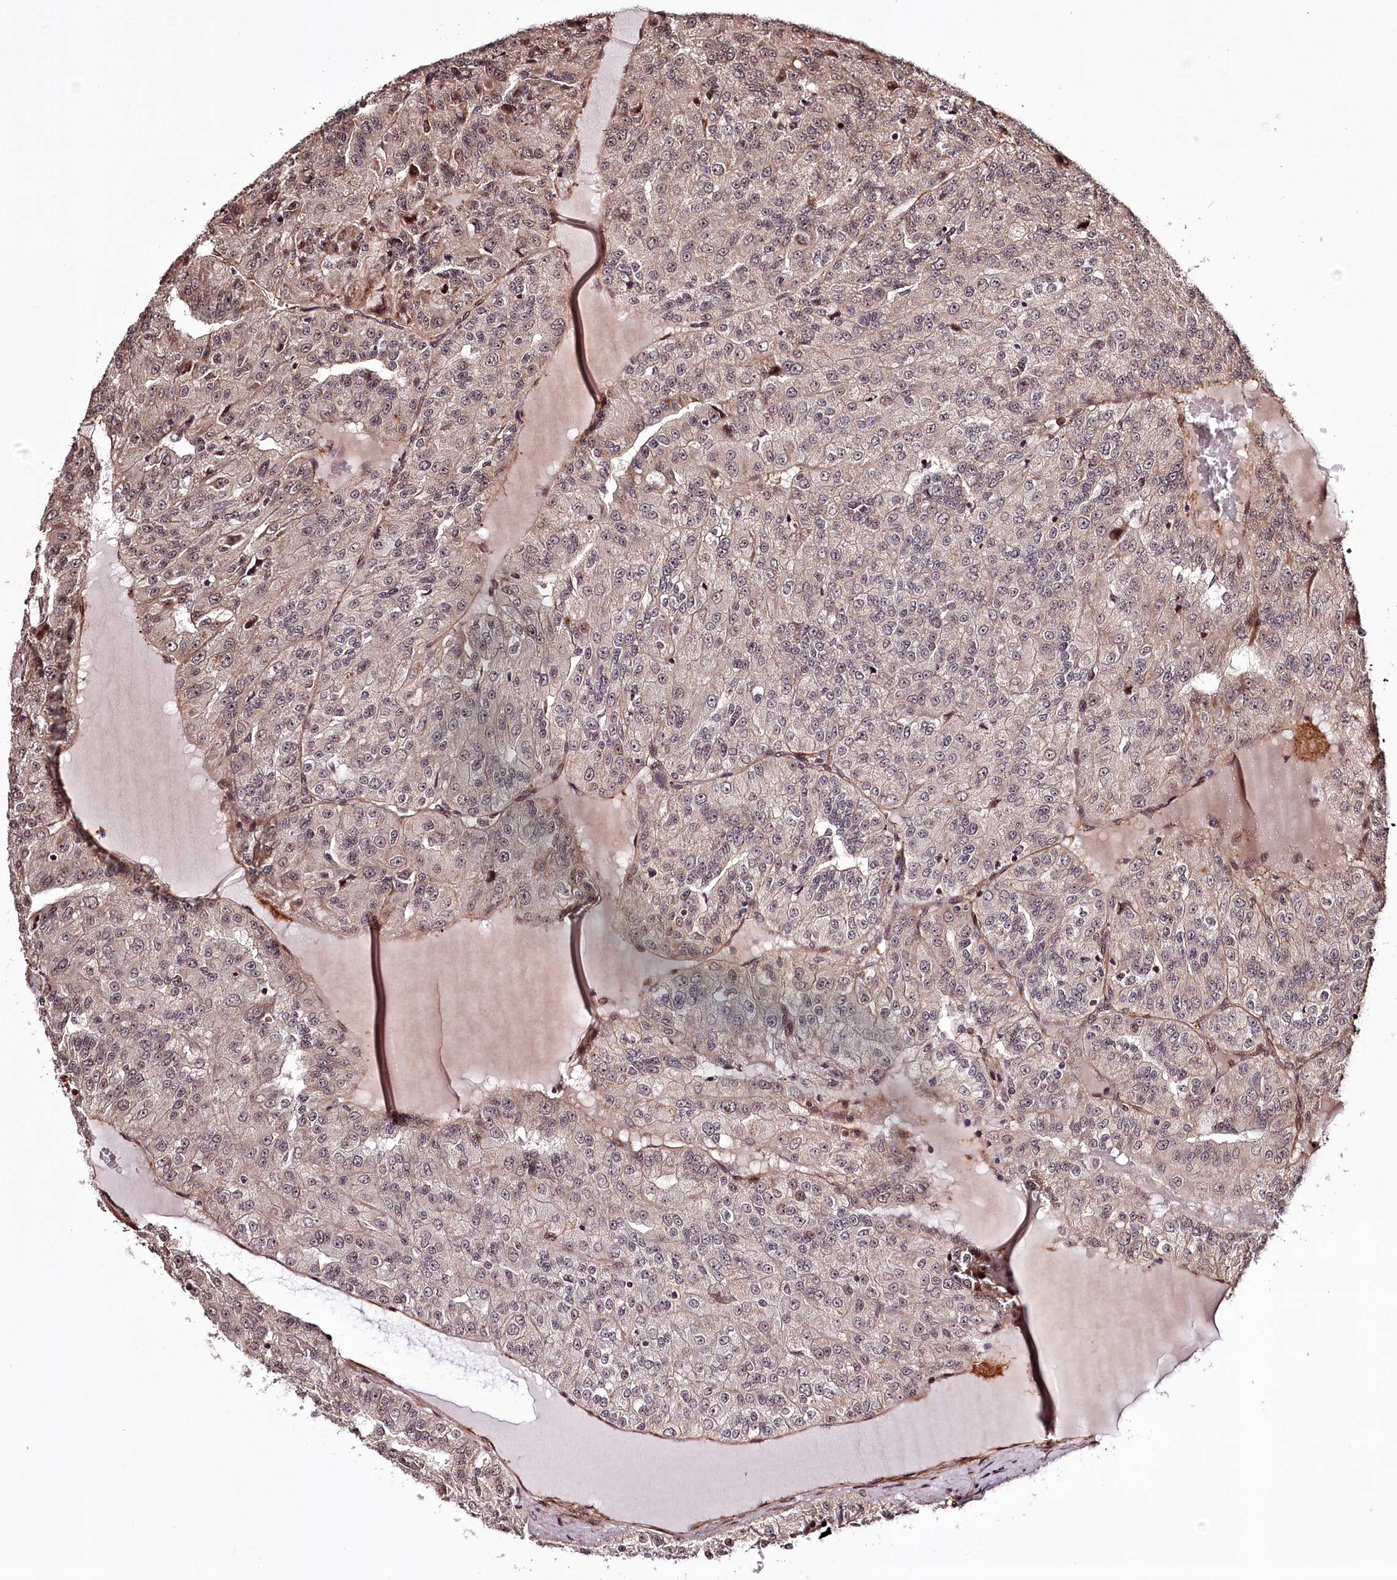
{"staining": {"intensity": "moderate", "quantity": "25%-75%", "location": "cytoplasmic/membranous,nuclear"}, "tissue": "renal cancer", "cell_type": "Tumor cells", "image_type": "cancer", "snomed": [{"axis": "morphology", "description": "Adenocarcinoma, NOS"}, {"axis": "topography", "description": "Kidney"}], "caption": "Immunohistochemical staining of renal cancer displays medium levels of moderate cytoplasmic/membranous and nuclear staining in approximately 25%-75% of tumor cells. (DAB = brown stain, brightfield microscopy at high magnification).", "gene": "TTC33", "patient": {"sex": "female", "age": 63}}